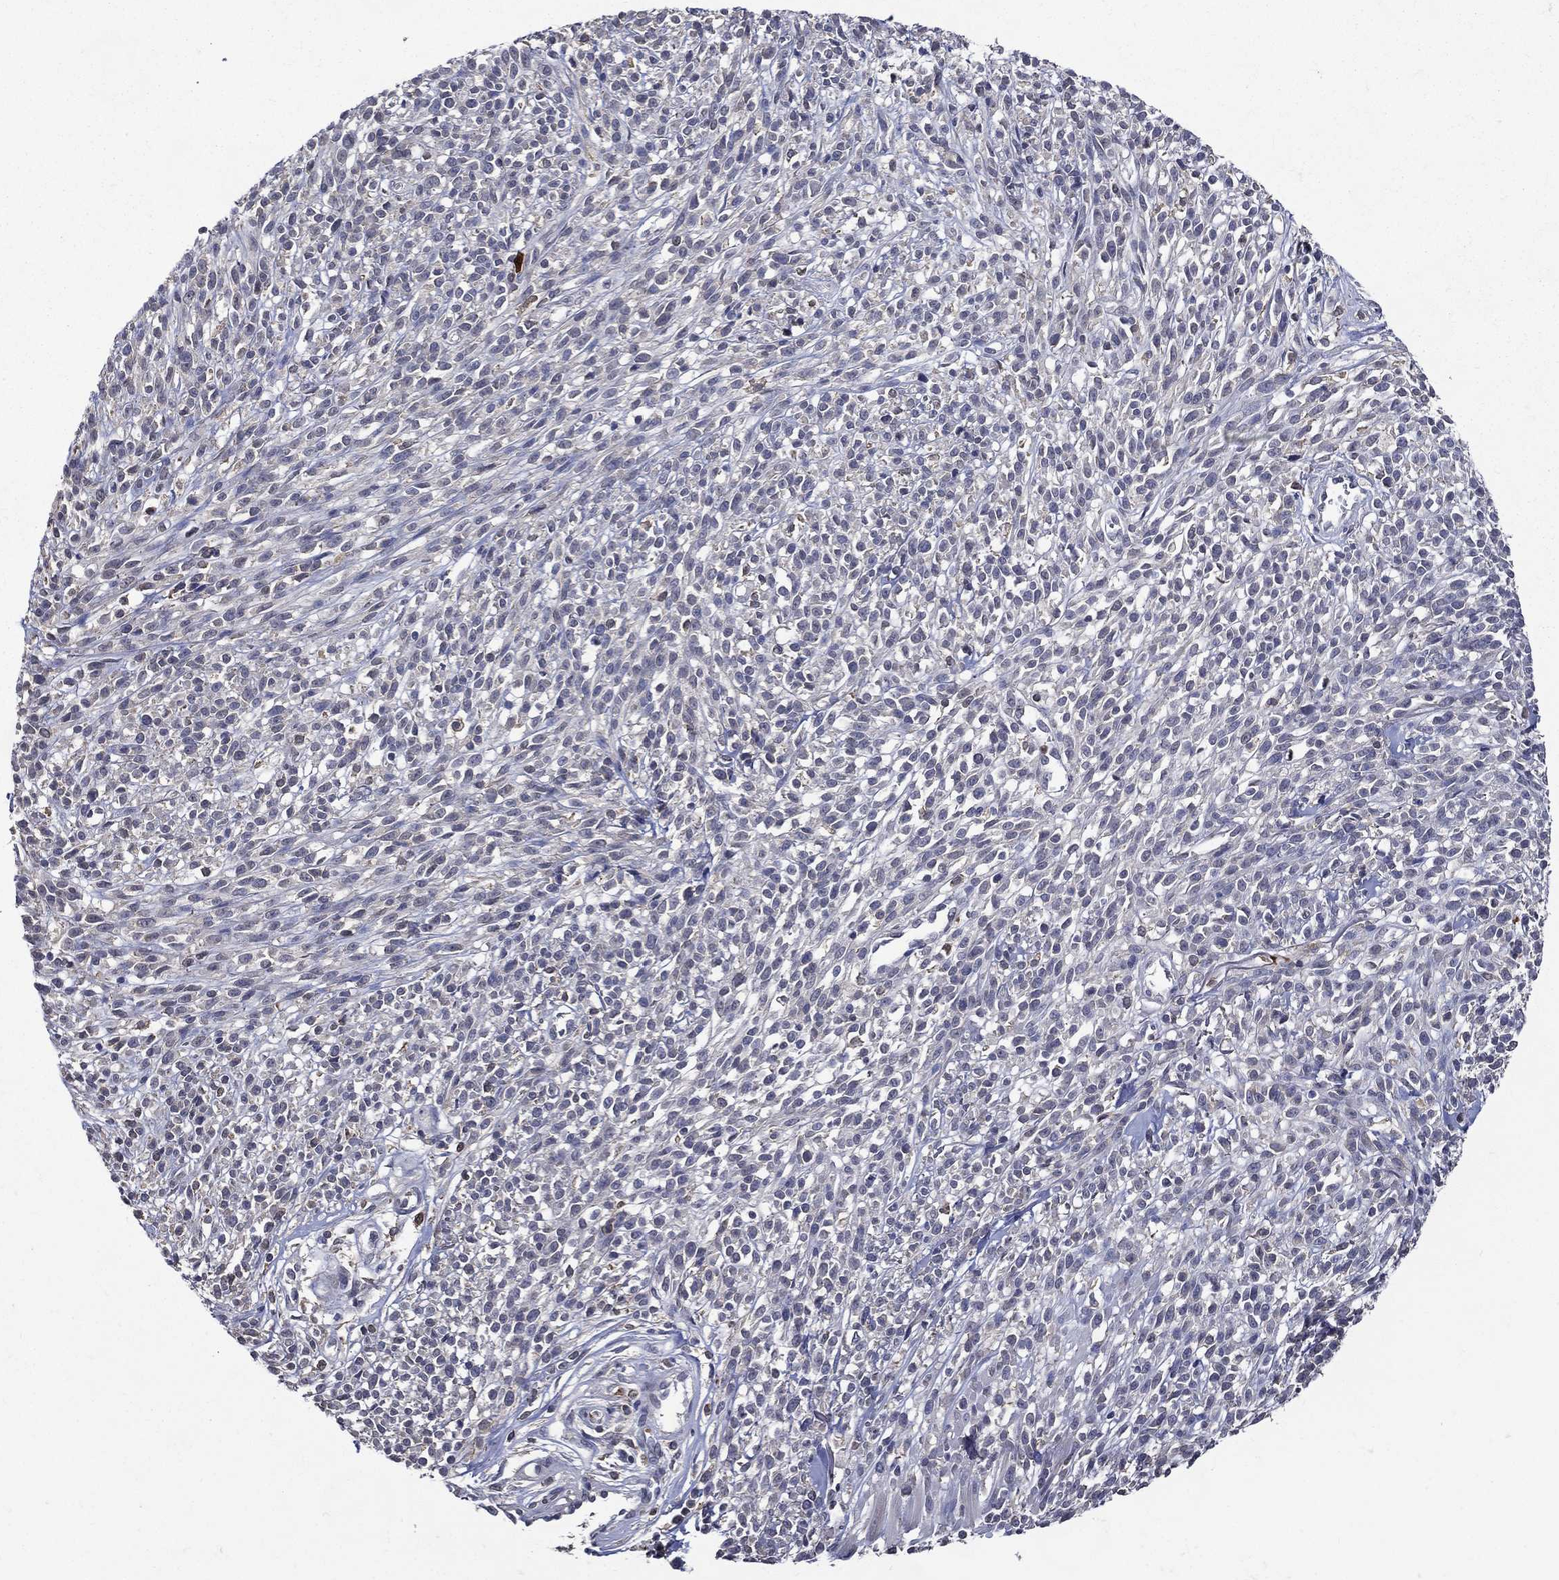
{"staining": {"intensity": "negative", "quantity": "none", "location": "none"}, "tissue": "melanoma", "cell_type": "Tumor cells", "image_type": "cancer", "snomed": [{"axis": "morphology", "description": "Malignant melanoma, NOS"}, {"axis": "topography", "description": "Skin"}, {"axis": "topography", "description": "Skin of trunk"}], "caption": "The micrograph demonstrates no significant expression in tumor cells of malignant melanoma.", "gene": "GPR171", "patient": {"sex": "male", "age": 74}}